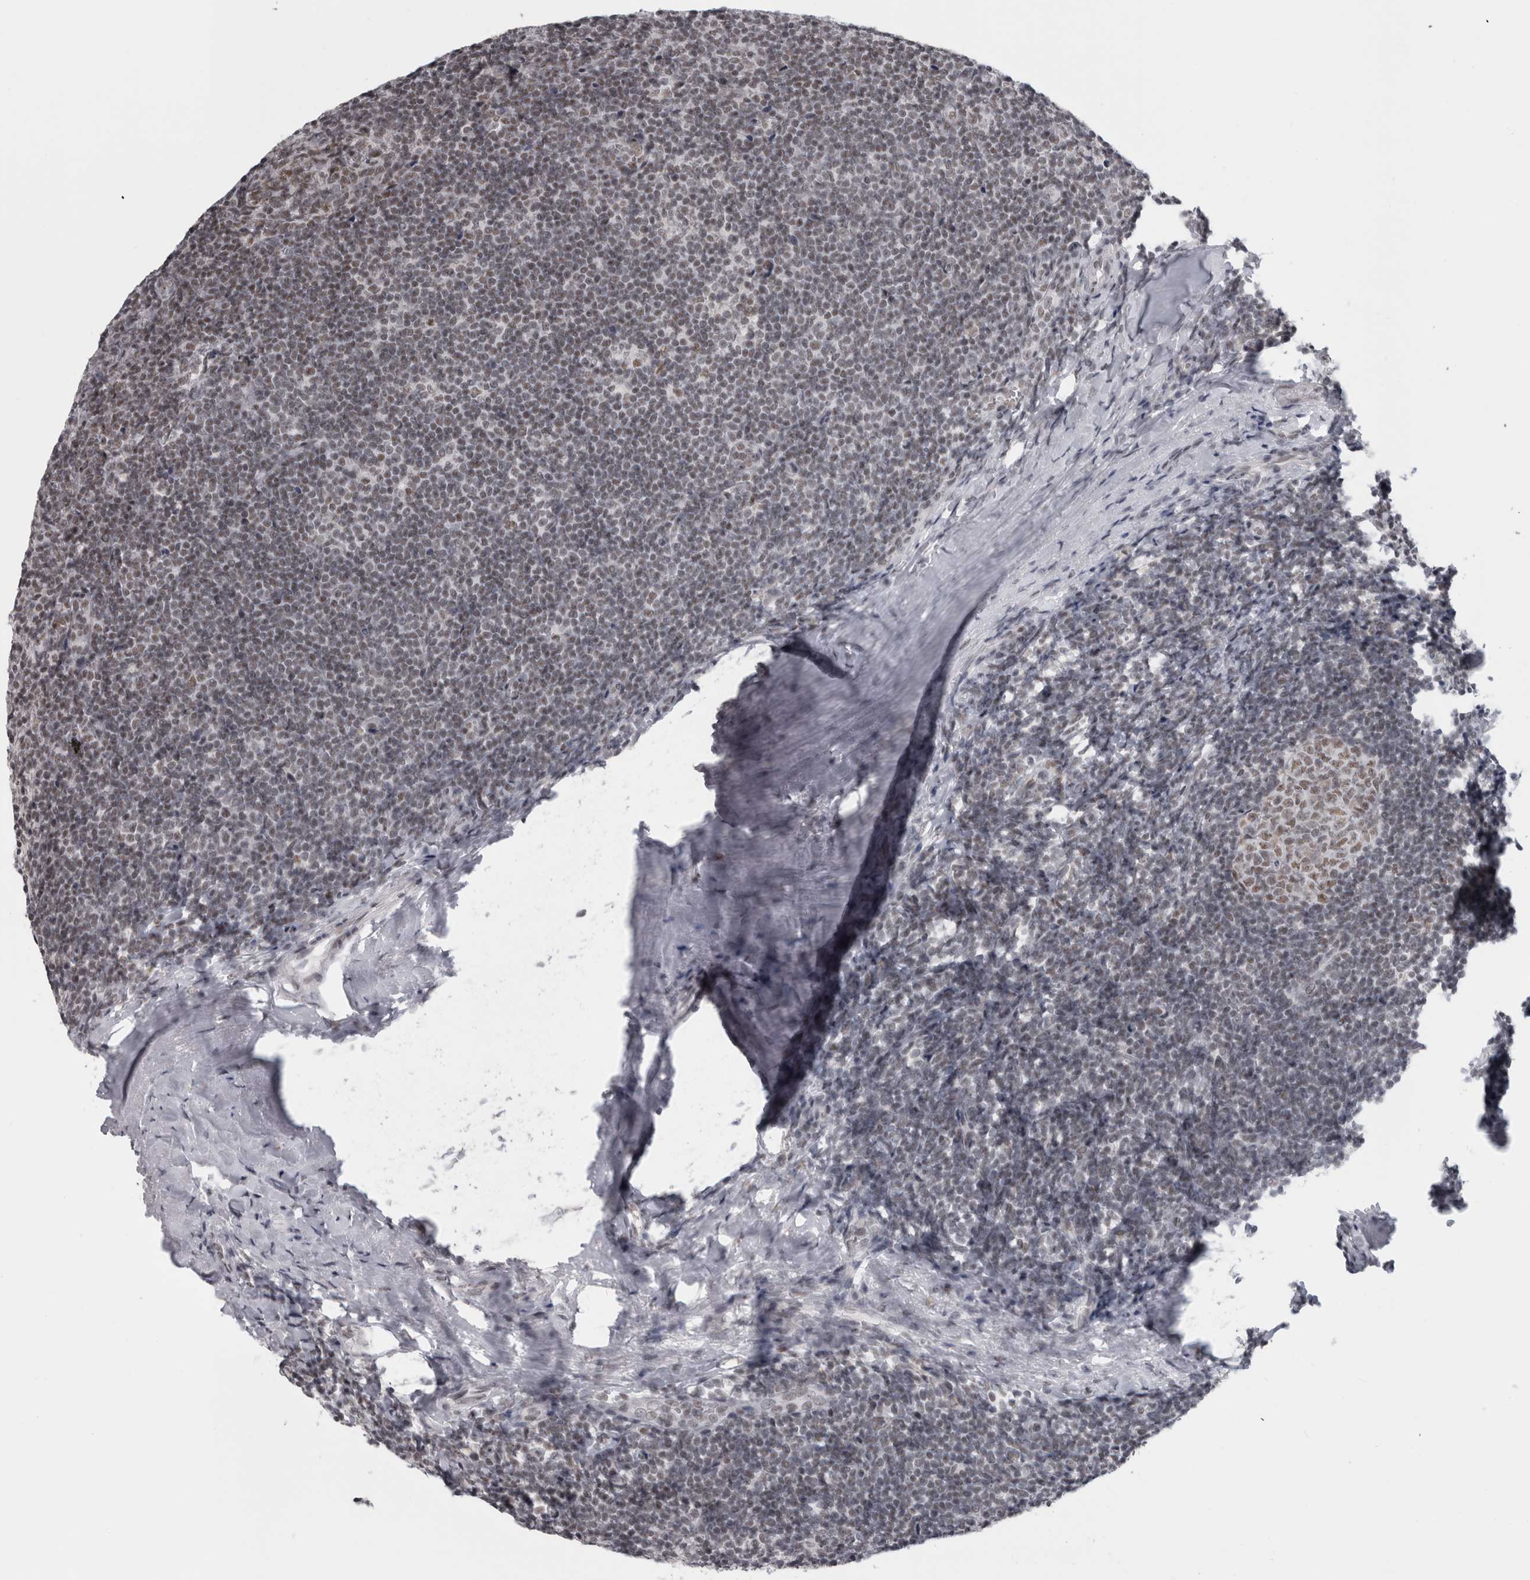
{"staining": {"intensity": "weak", "quantity": "<25%", "location": "nuclear"}, "tissue": "tonsil", "cell_type": "Germinal center cells", "image_type": "normal", "snomed": [{"axis": "morphology", "description": "Normal tissue, NOS"}, {"axis": "topography", "description": "Tonsil"}], "caption": "DAB immunohistochemical staining of benign tonsil reveals no significant positivity in germinal center cells.", "gene": "ARID4B", "patient": {"sex": "male", "age": 37}}